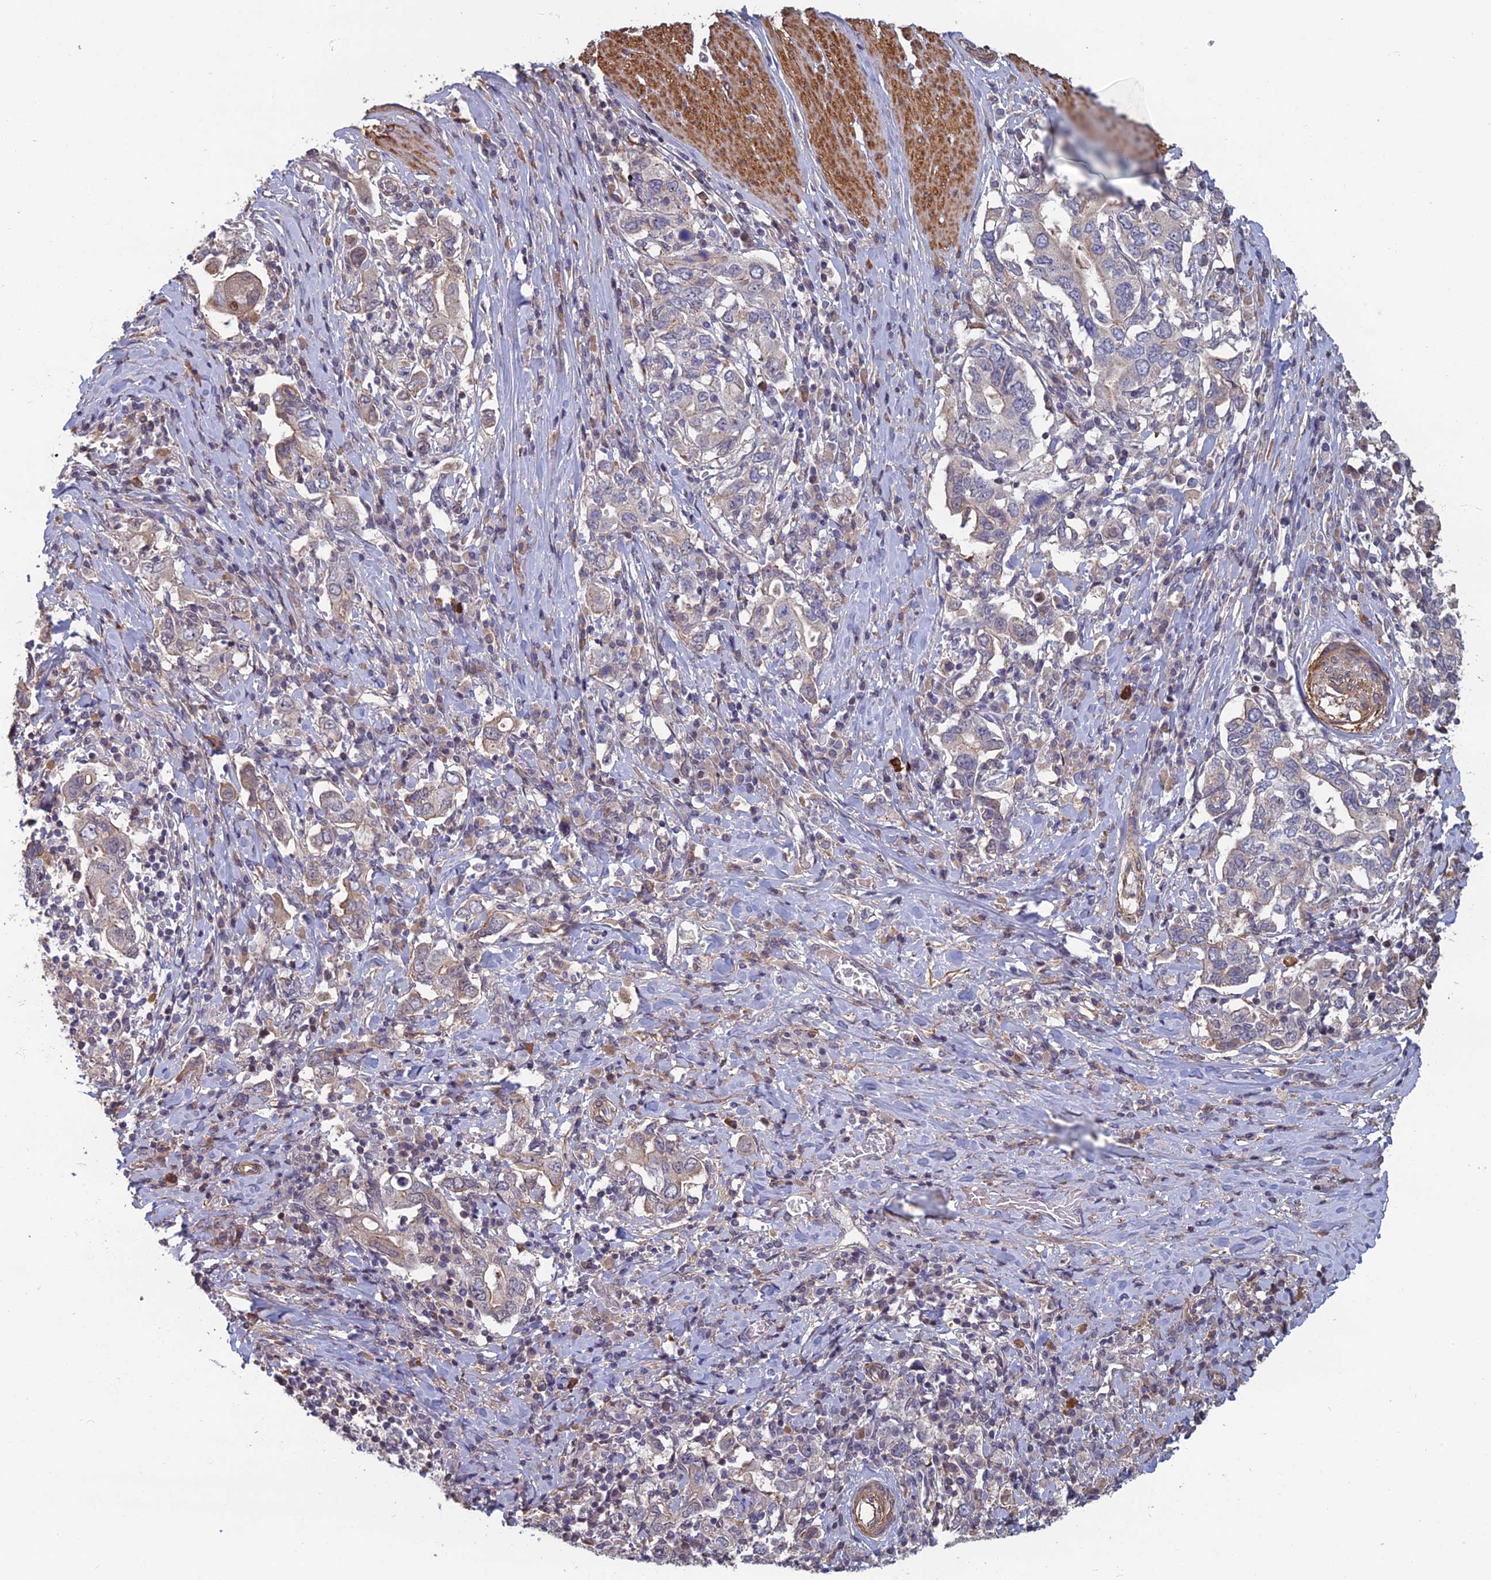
{"staining": {"intensity": "negative", "quantity": "none", "location": "none"}, "tissue": "stomach cancer", "cell_type": "Tumor cells", "image_type": "cancer", "snomed": [{"axis": "morphology", "description": "Adenocarcinoma, NOS"}, {"axis": "topography", "description": "Stomach, upper"}, {"axis": "topography", "description": "Stomach"}], "caption": "DAB (3,3'-diaminobenzidine) immunohistochemical staining of human stomach cancer (adenocarcinoma) shows no significant positivity in tumor cells.", "gene": "CCDC183", "patient": {"sex": "male", "age": 62}}